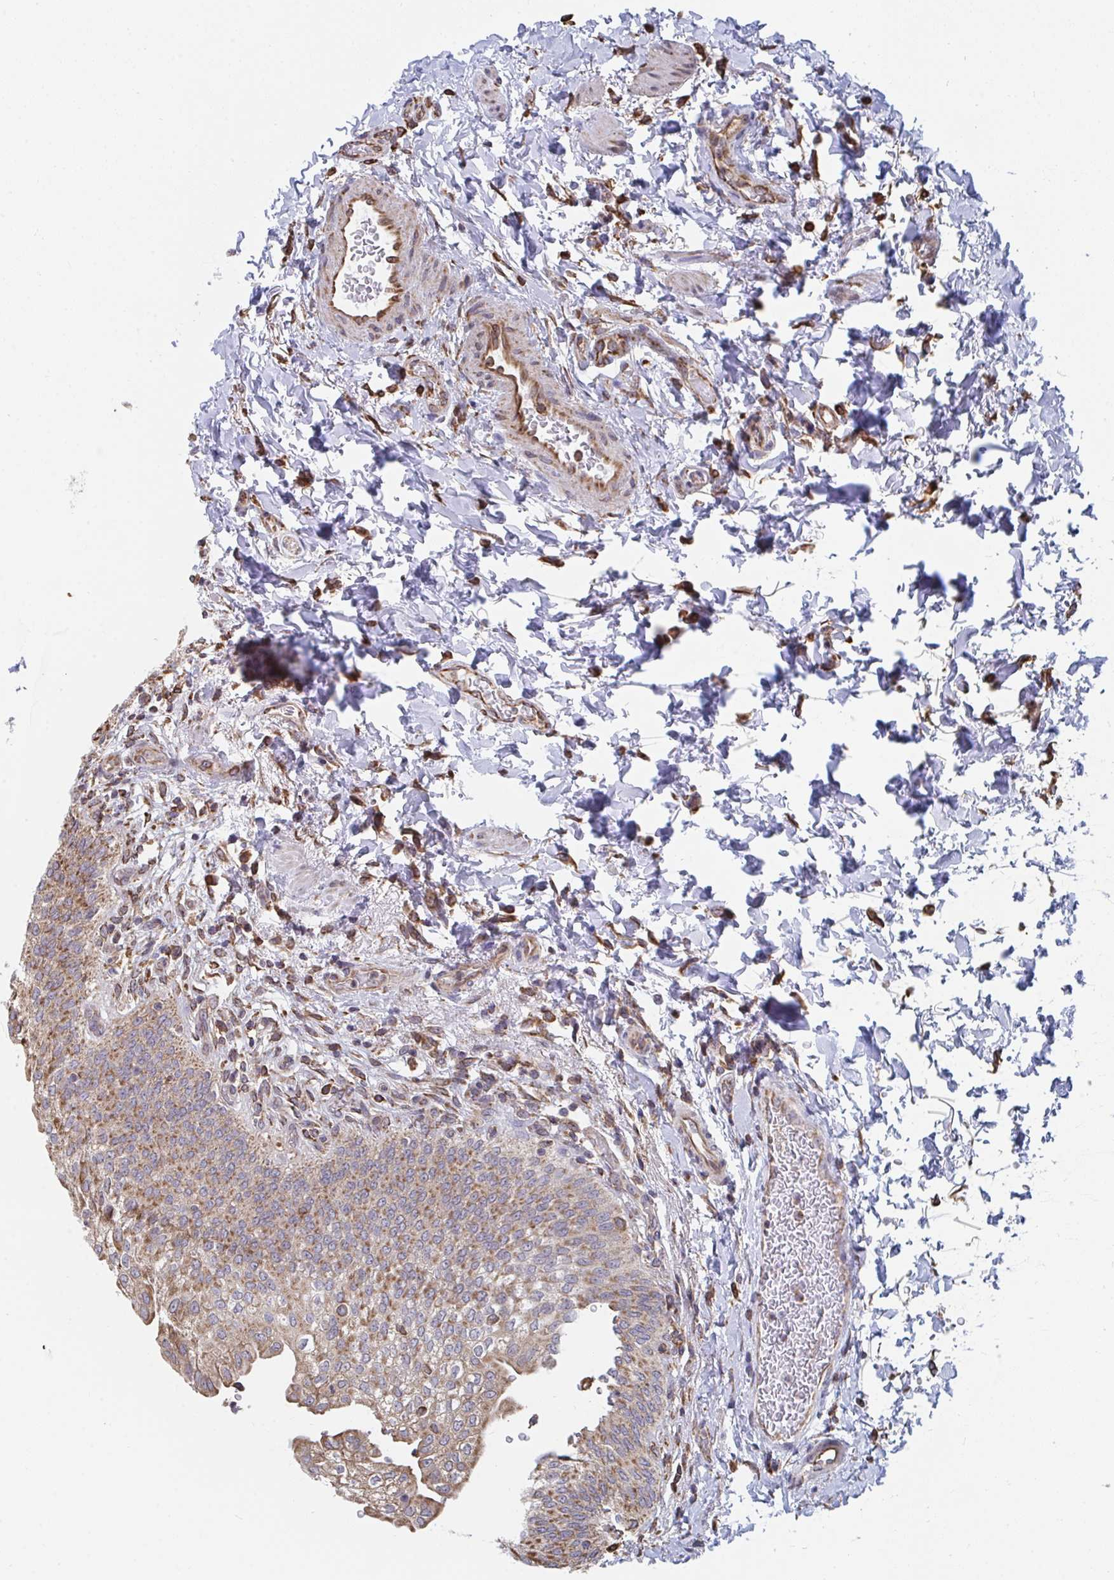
{"staining": {"intensity": "moderate", "quantity": ">75%", "location": "cytoplasmic/membranous"}, "tissue": "urinary bladder", "cell_type": "Urothelial cells", "image_type": "normal", "snomed": [{"axis": "morphology", "description": "Normal tissue, NOS"}, {"axis": "topography", "description": "Urinary bladder"}, {"axis": "topography", "description": "Peripheral nerve tissue"}], "caption": "Immunohistochemical staining of normal human urinary bladder demonstrates medium levels of moderate cytoplasmic/membranous positivity in approximately >75% of urothelial cells. The protein is shown in brown color, while the nuclei are stained blue.", "gene": "ELAVL1", "patient": {"sex": "female", "age": 60}}